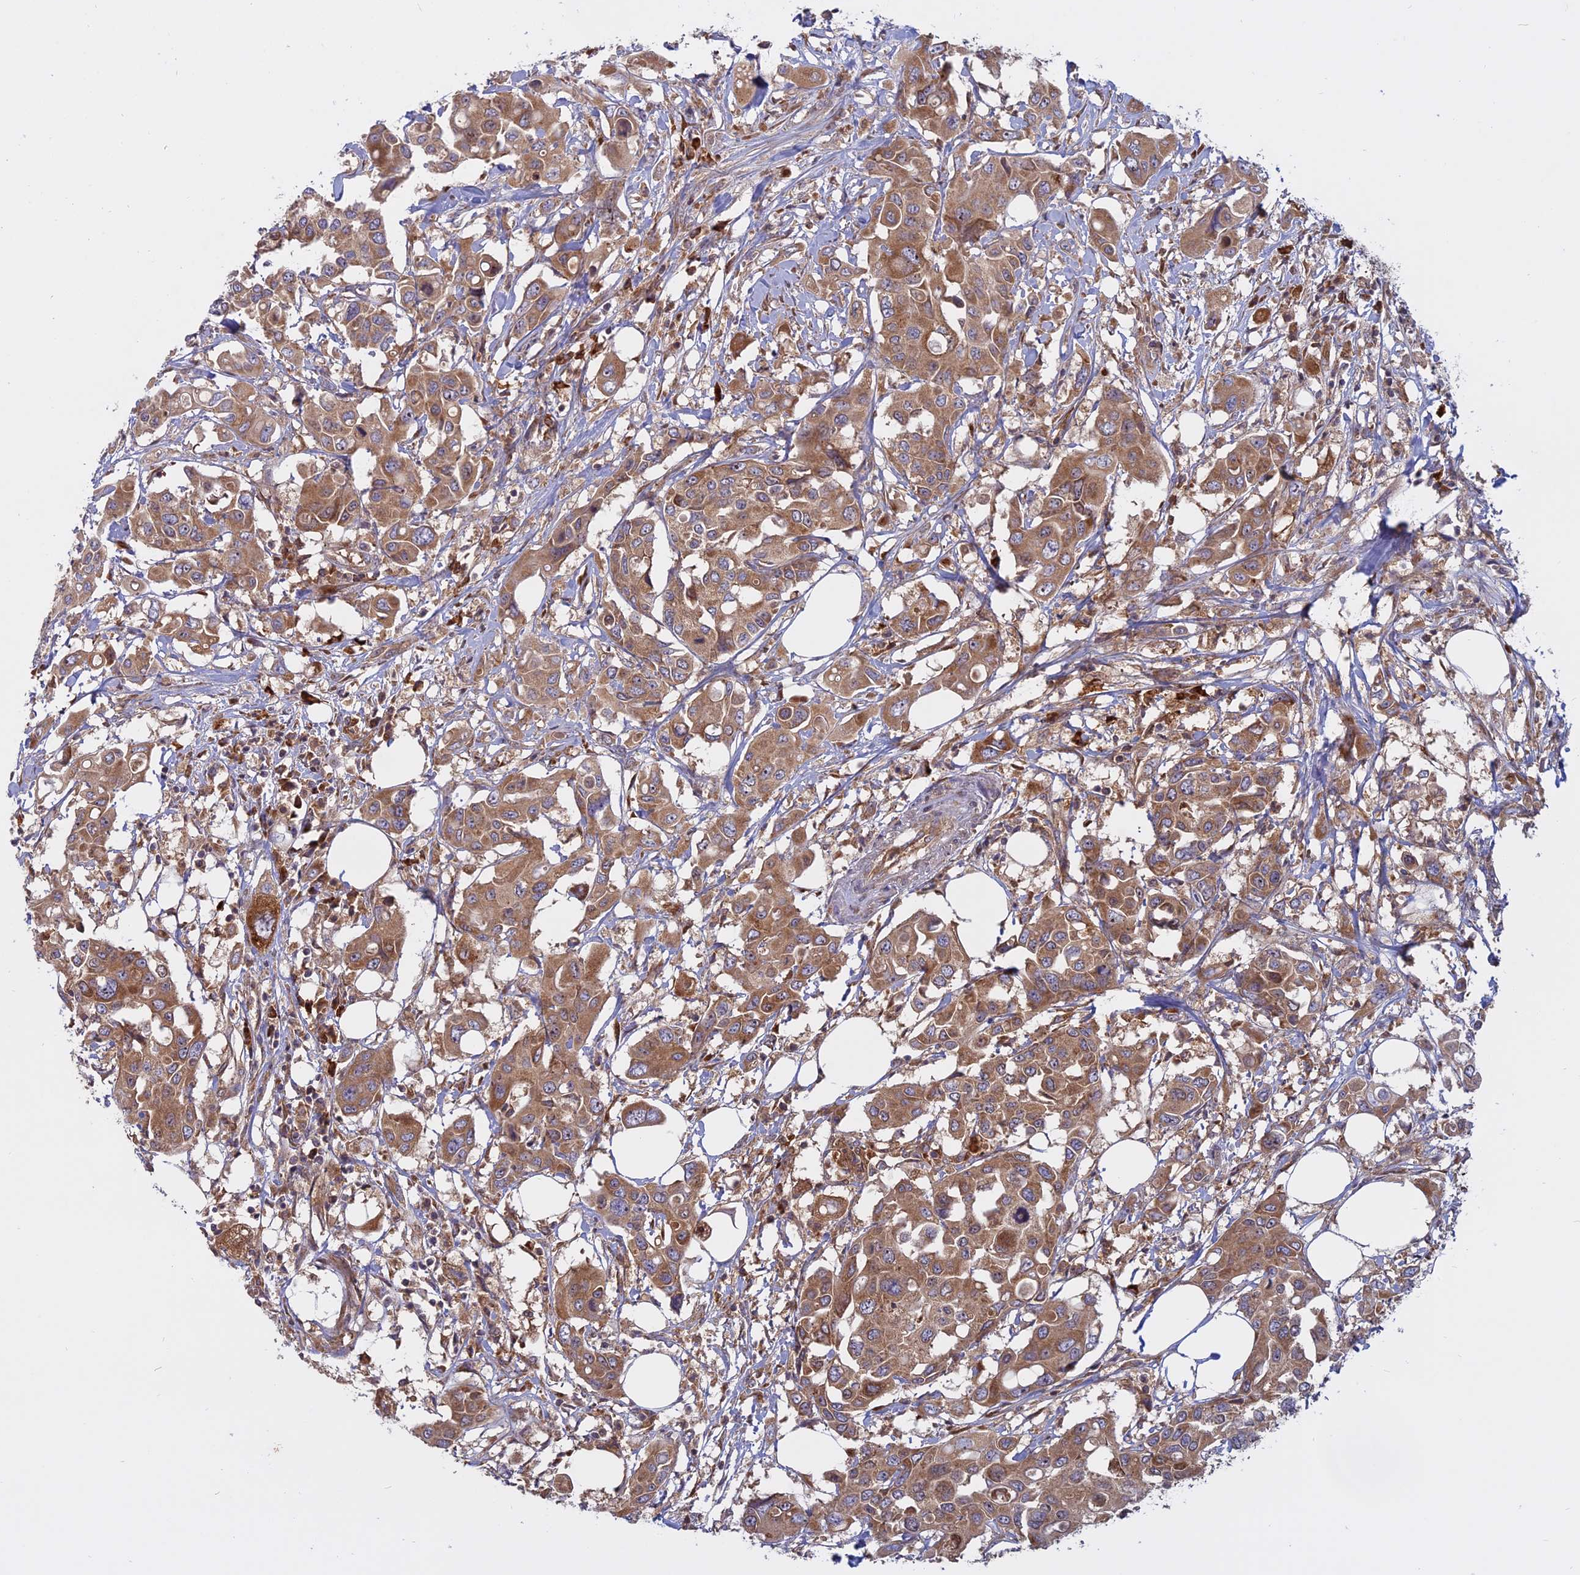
{"staining": {"intensity": "moderate", "quantity": ">75%", "location": "cytoplasmic/membranous"}, "tissue": "colorectal cancer", "cell_type": "Tumor cells", "image_type": "cancer", "snomed": [{"axis": "morphology", "description": "Adenocarcinoma, NOS"}, {"axis": "topography", "description": "Colon"}], "caption": "A medium amount of moderate cytoplasmic/membranous staining is identified in approximately >75% of tumor cells in colorectal cancer tissue. The staining is performed using DAB (3,3'-diaminobenzidine) brown chromogen to label protein expression. The nuclei are counter-stained blue using hematoxylin.", "gene": "TMEM208", "patient": {"sex": "male", "age": 77}}